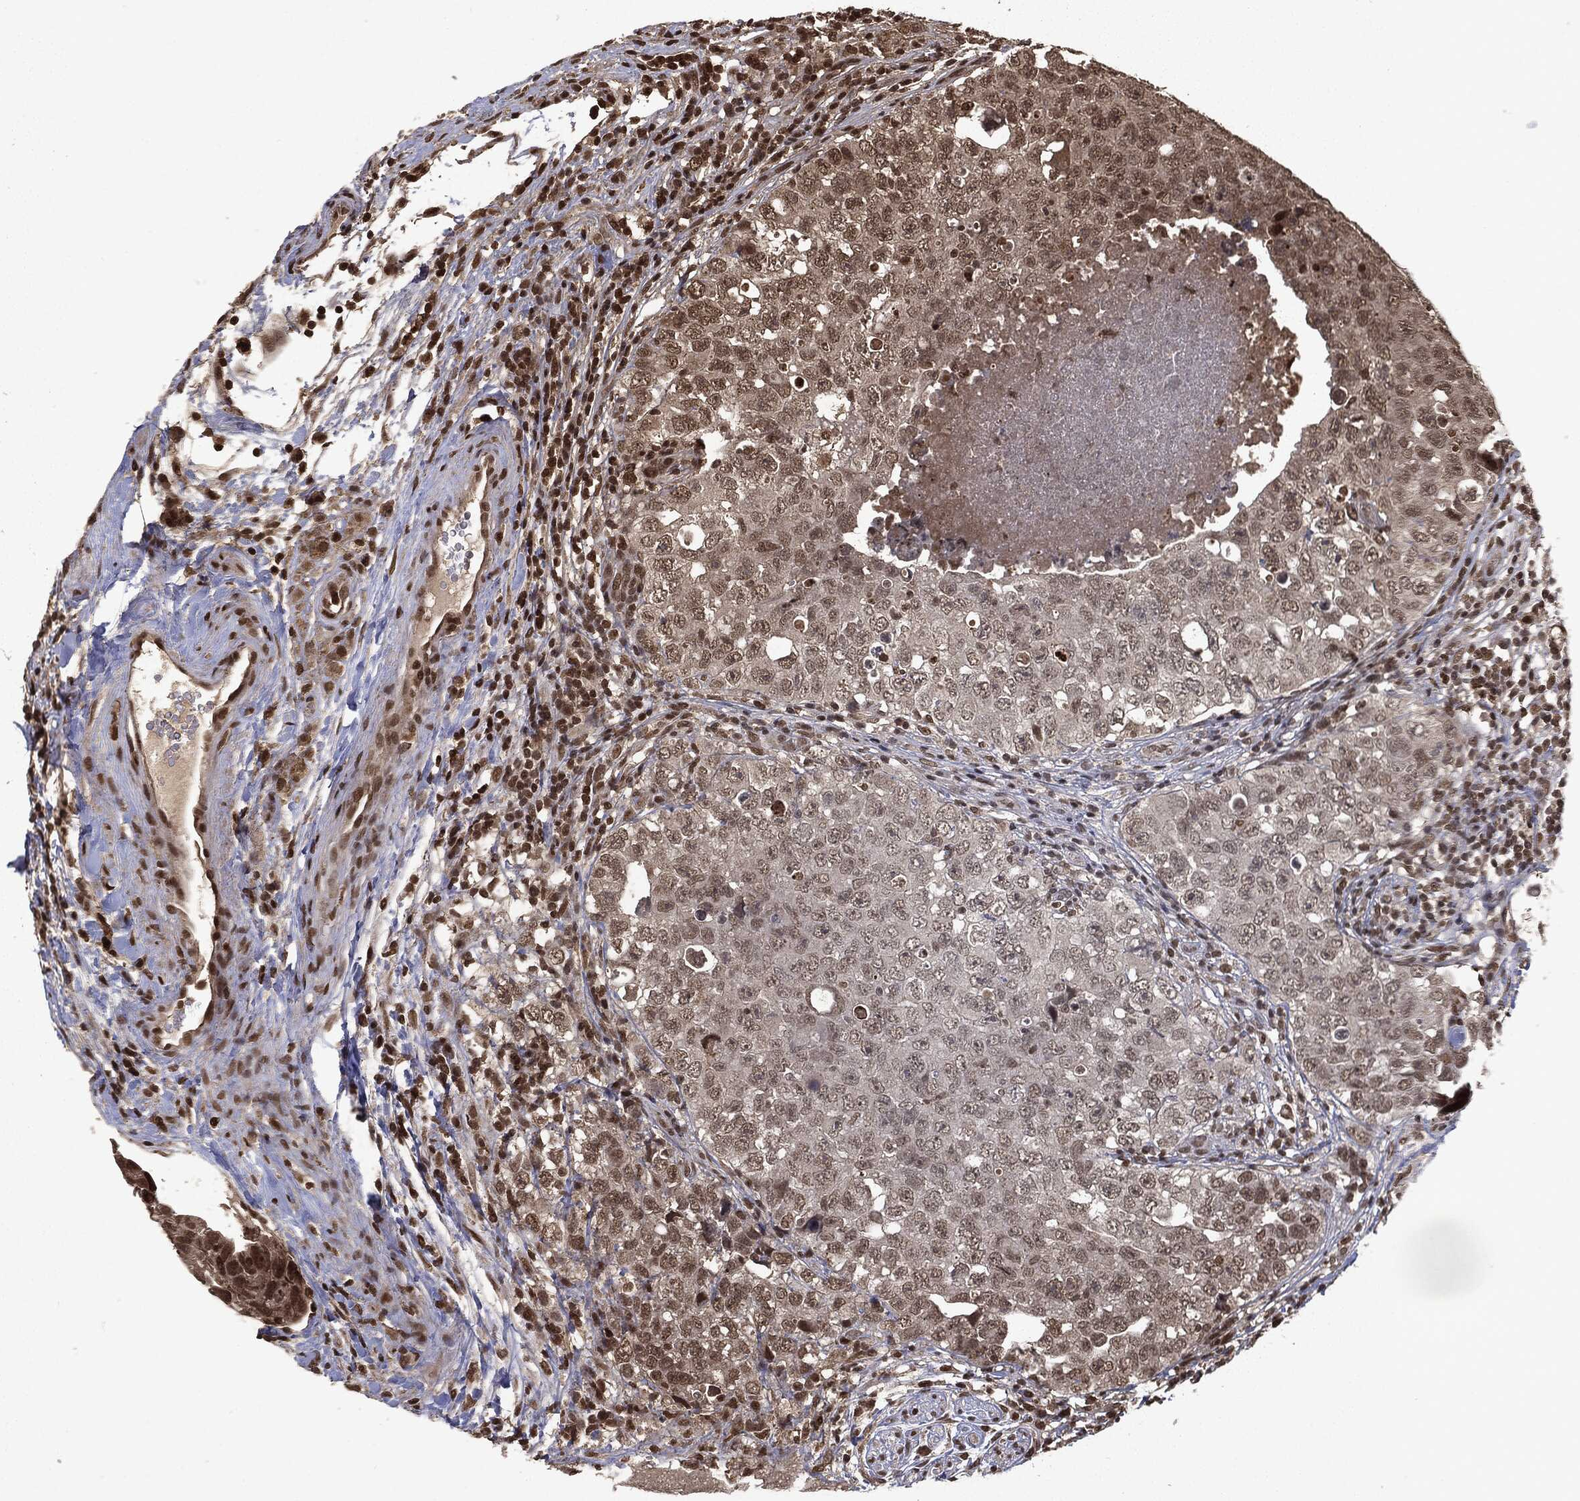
{"staining": {"intensity": "weak", "quantity": "25%-75%", "location": "nuclear"}, "tissue": "testis cancer", "cell_type": "Tumor cells", "image_type": "cancer", "snomed": [{"axis": "morphology", "description": "Seminoma, NOS"}, {"axis": "topography", "description": "Testis"}], "caption": "Immunohistochemical staining of seminoma (testis) shows low levels of weak nuclear protein staining in about 25%-75% of tumor cells.", "gene": "CTDP1", "patient": {"sex": "male", "age": 34}}